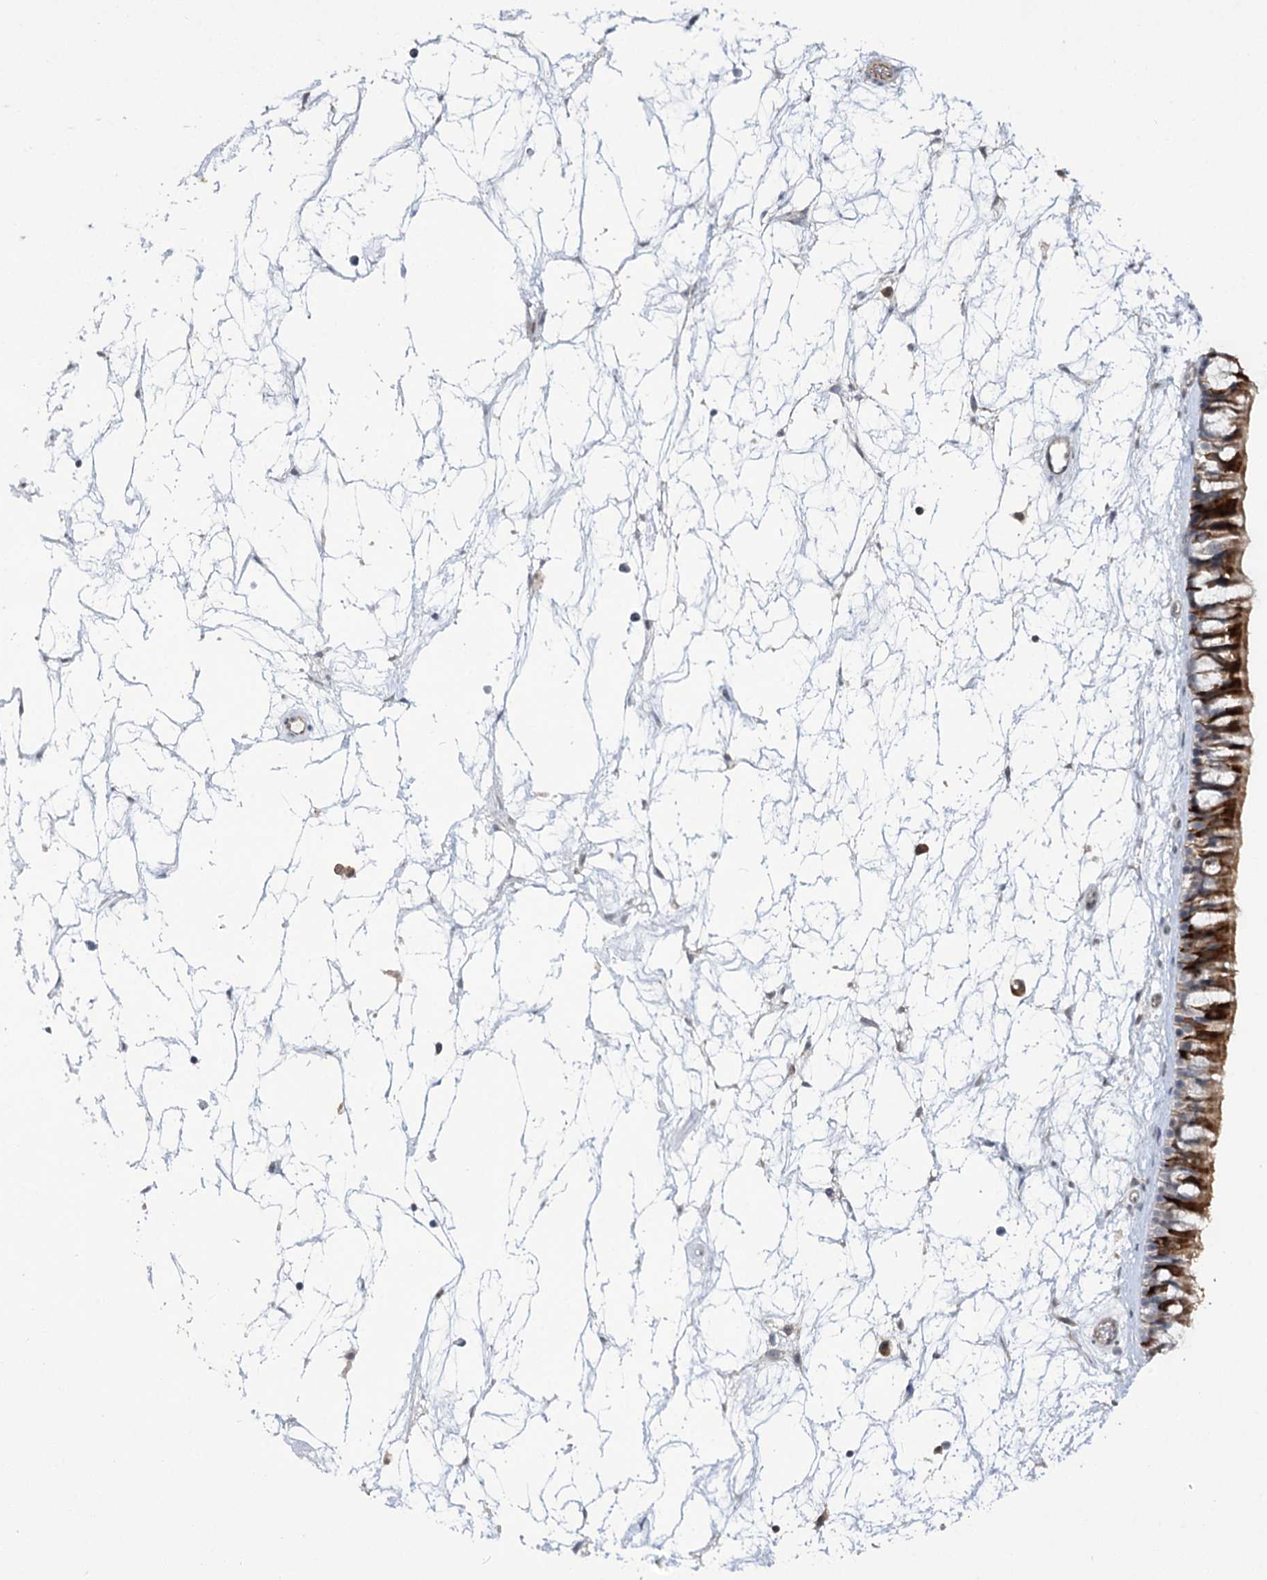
{"staining": {"intensity": "strong", "quantity": "25%-75%", "location": "cytoplasmic/membranous"}, "tissue": "nasopharynx", "cell_type": "Respiratory epithelial cells", "image_type": "normal", "snomed": [{"axis": "morphology", "description": "Normal tissue, NOS"}, {"axis": "topography", "description": "Nasopharynx"}], "caption": "The photomicrograph displays staining of benign nasopharynx, revealing strong cytoplasmic/membranous protein positivity (brown color) within respiratory epithelial cells.", "gene": "PHYHIPL", "patient": {"sex": "male", "age": 64}}